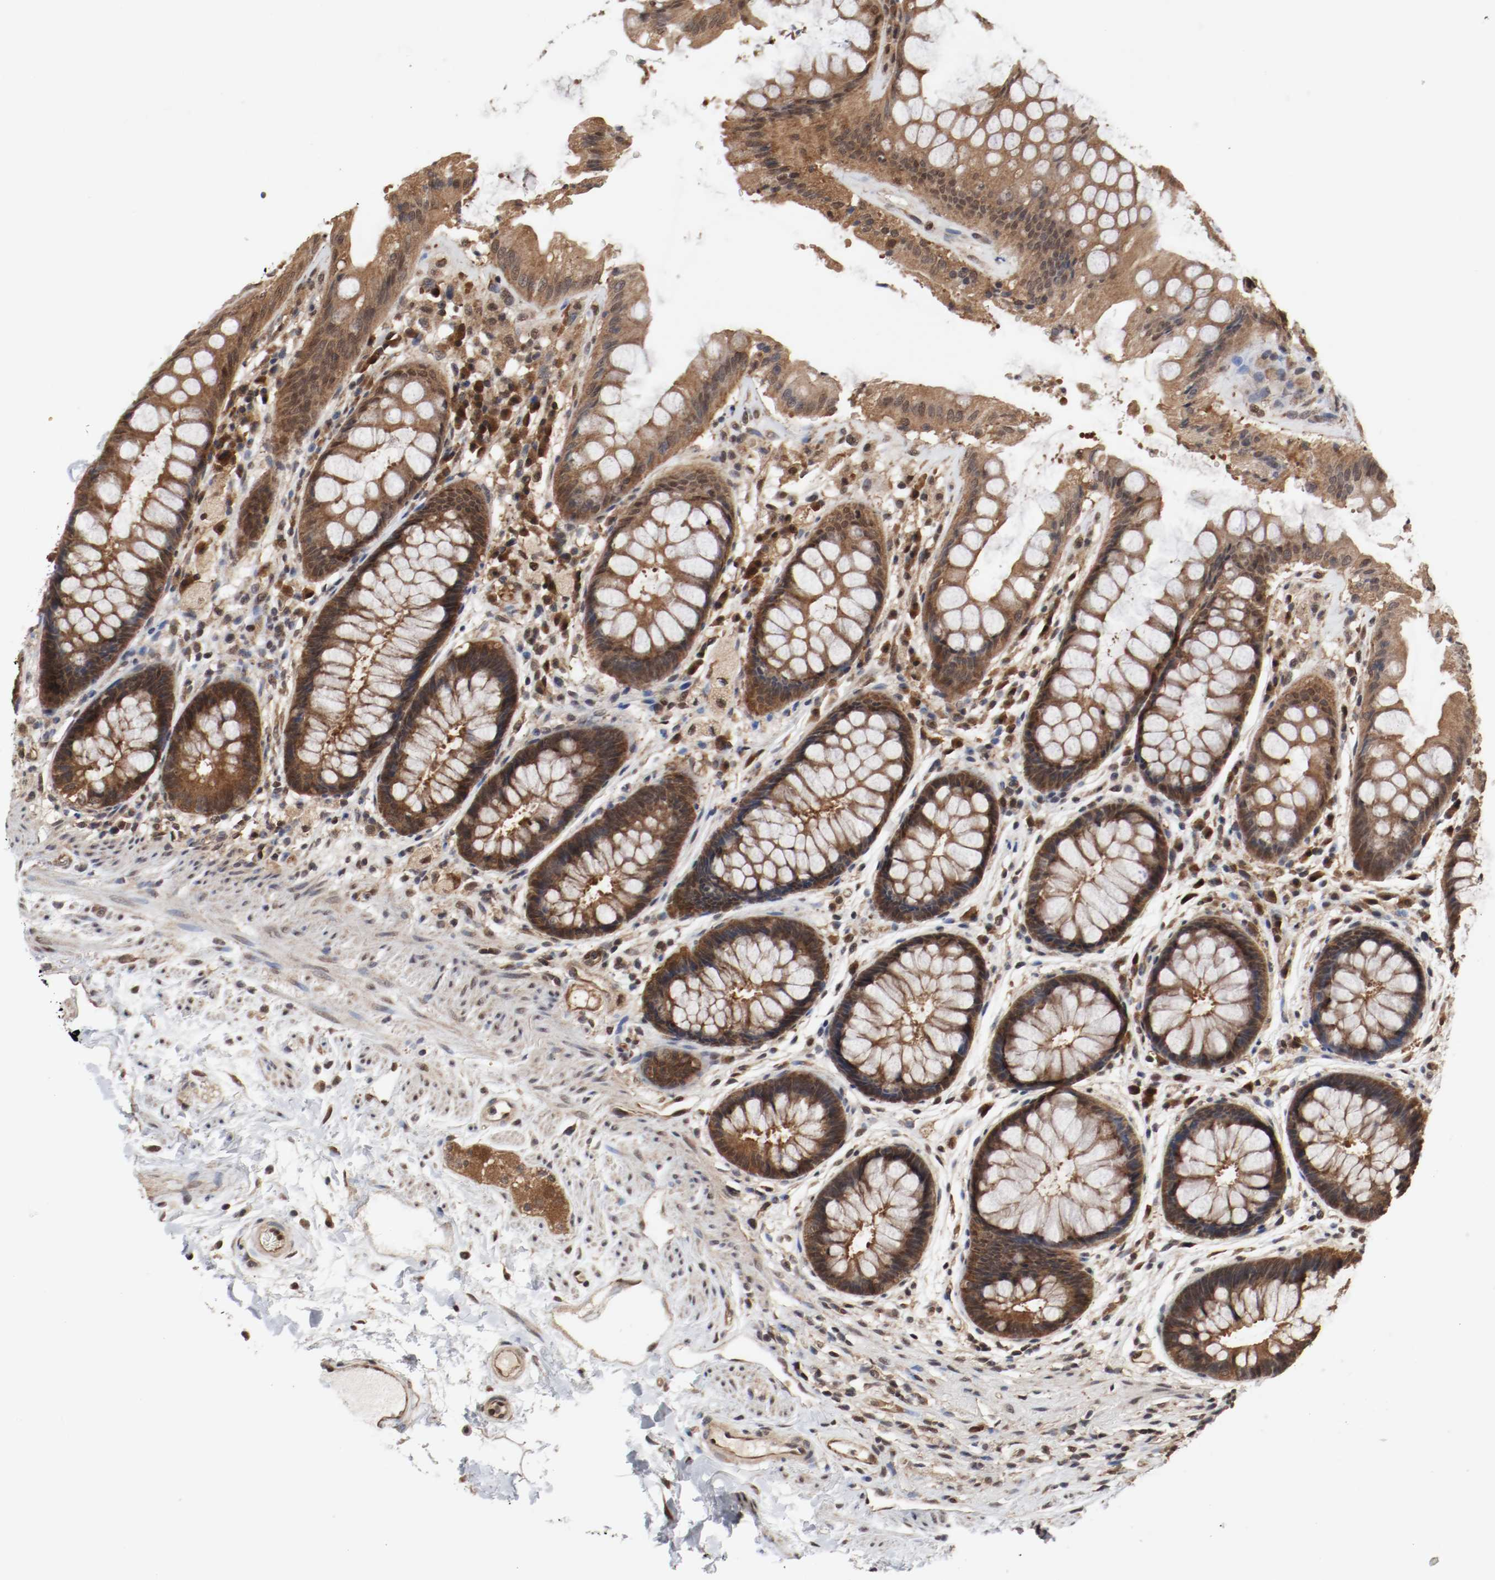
{"staining": {"intensity": "strong", "quantity": ">75%", "location": "cytoplasmic/membranous,nuclear"}, "tissue": "rectum", "cell_type": "Glandular cells", "image_type": "normal", "snomed": [{"axis": "morphology", "description": "Normal tissue, NOS"}, {"axis": "topography", "description": "Rectum"}], "caption": "Immunohistochemical staining of benign rectum exhibits high levels of strong cytoplasmic/membranous,nuclear expression in about >75% of glandular cells. The protein of interest is shown in brown color, while the nuclei are stained blue.", "gene": "AFG3L2", "patient": {"sex": "female", "age": 46}}